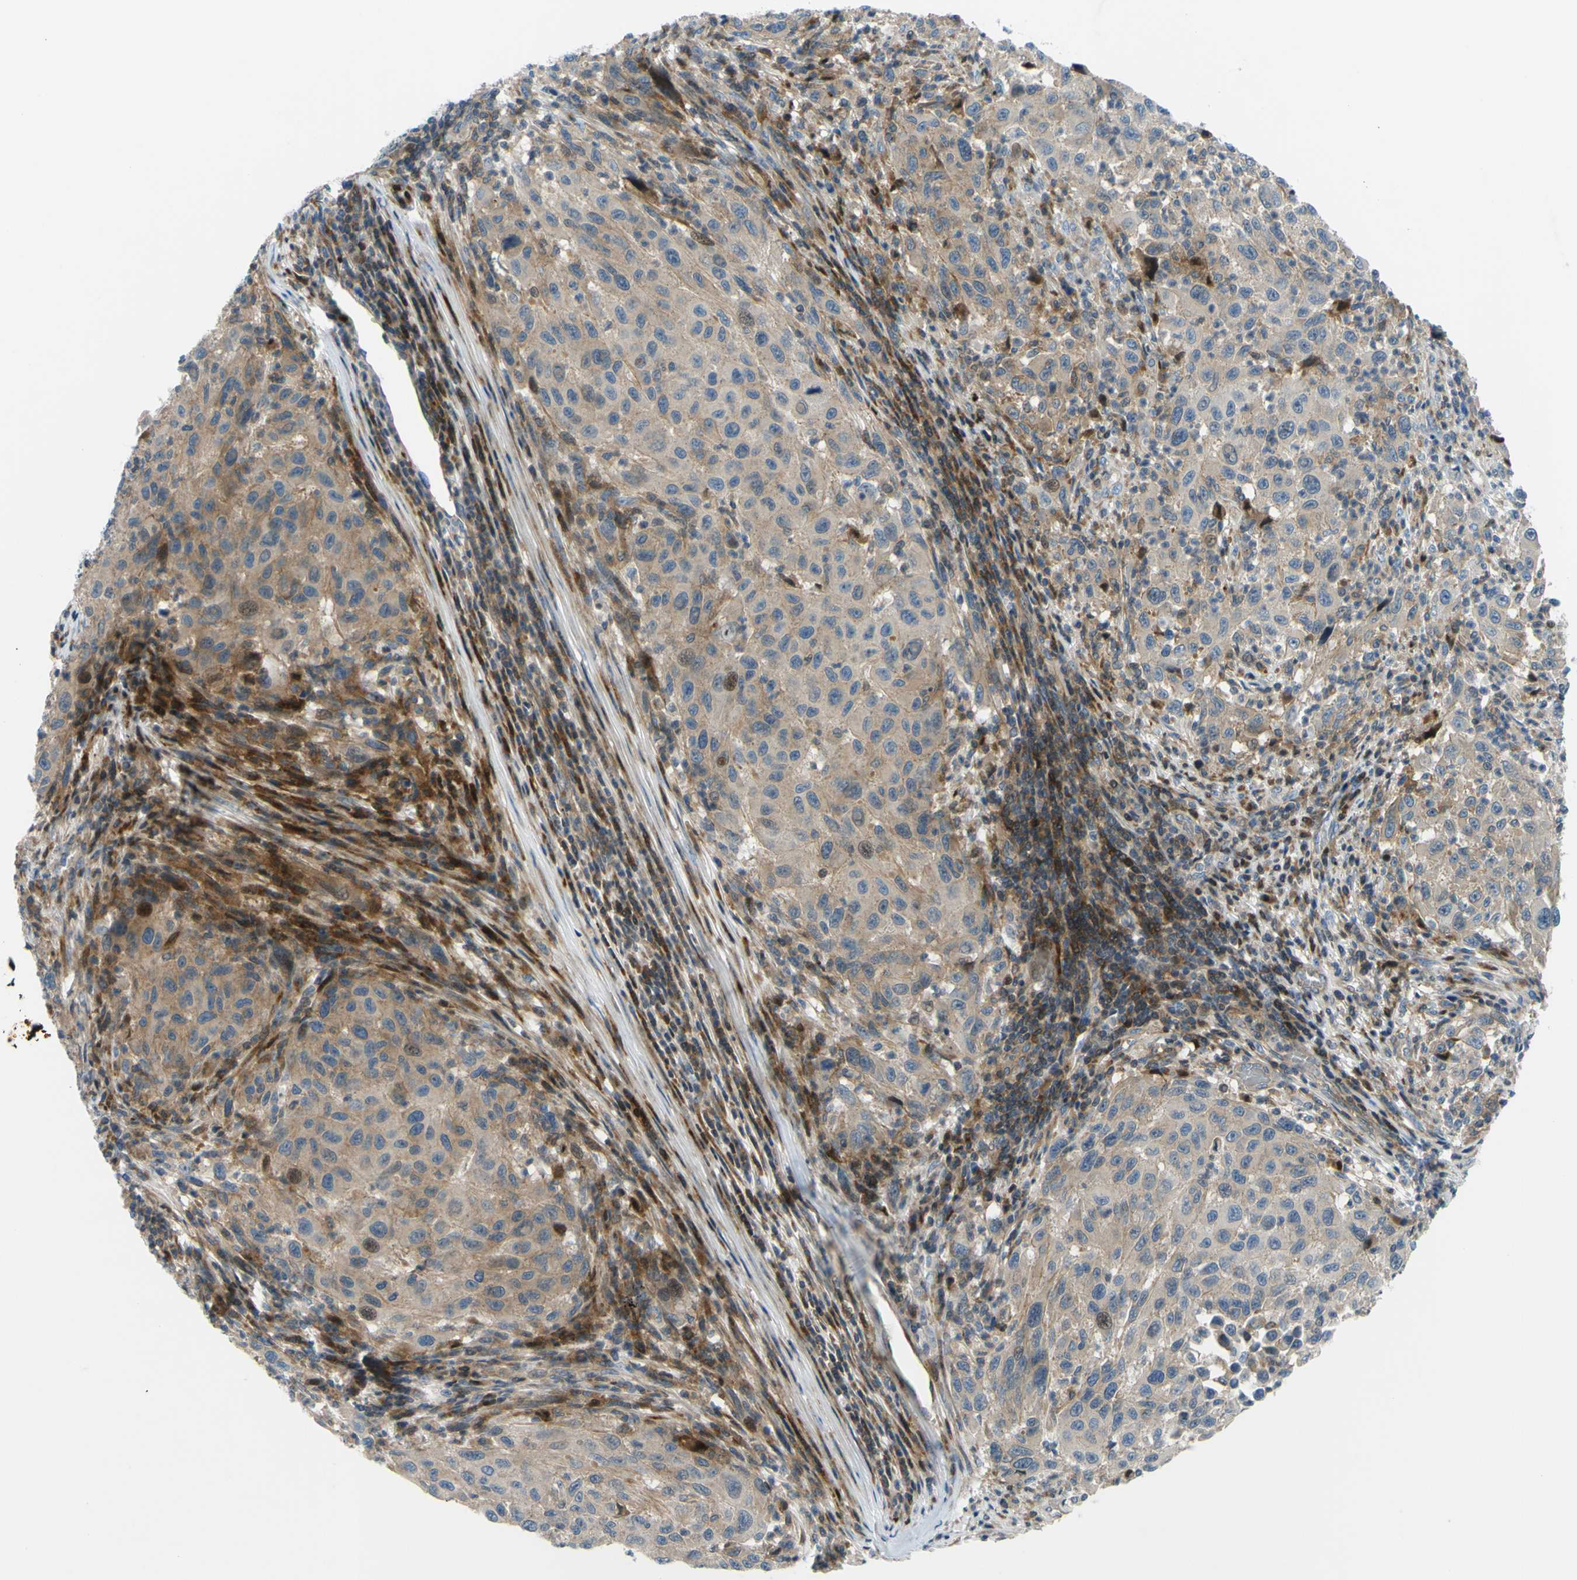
{"staining": {"intensity": "weak", "quantity": ">75%", "location": "cytoplasmic/membranous,nuclear"}, "tissue": "melanoma", "cell_type": "Tumor cells", "image_type": "cancer", "snomed": [{"axis": "morphology", "description": "Malignant melanoma, Metastatic site"}, {"axis": "topography", "description": "Lymph node"}], "caption": "Immunohistochemical staining of malignant melanoma (metastatic site) exhibits low levels of weak cytoplasmic/membranous and nuclear positivity in about >75% of tumor cells.", "gene": "PAK2", "patient": {"sex": "male", "age": 61}}